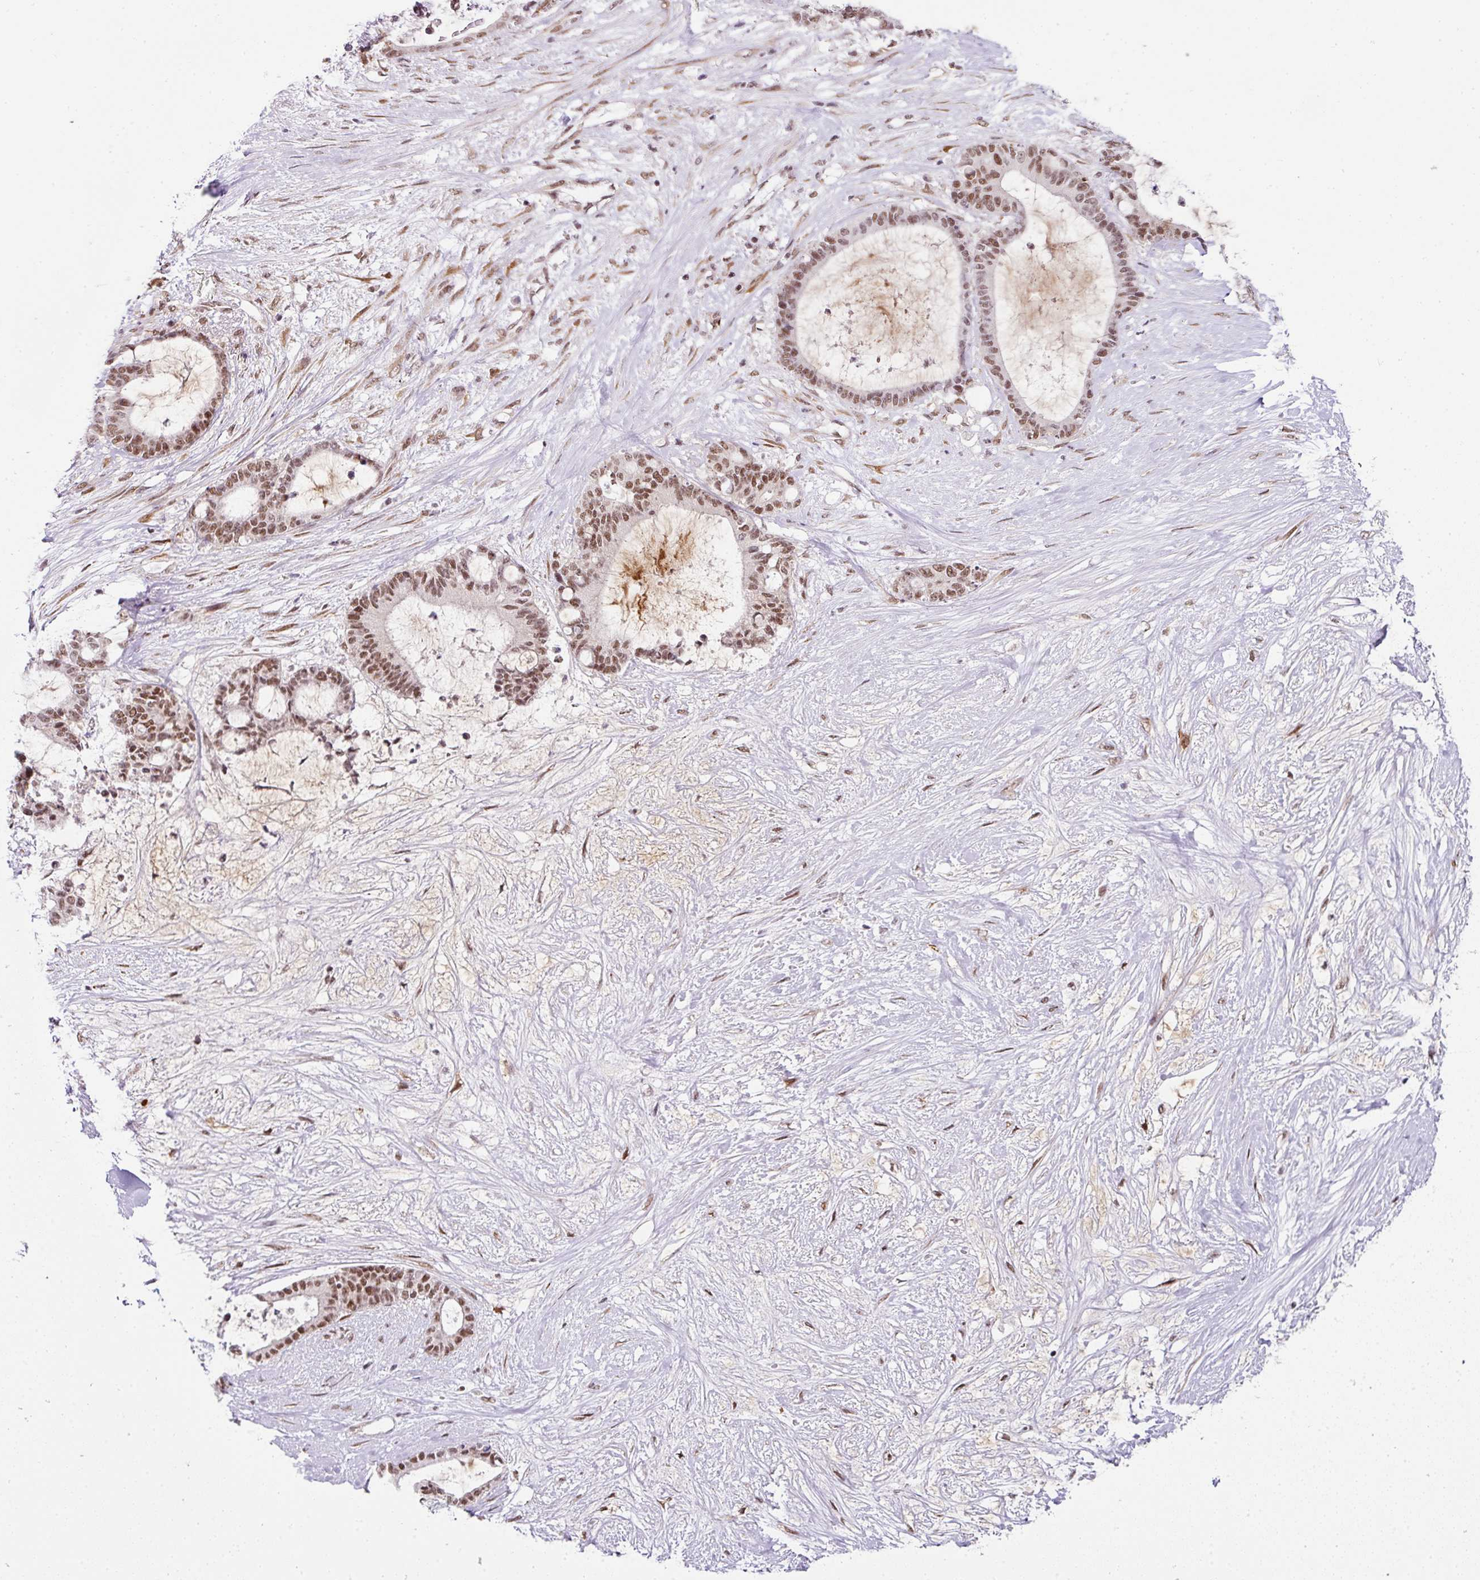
{"staining": {"intensity": "moderate", "quantity": ">75%", "location": "nuclear"}, "tissue": "liver cancer", "cell_type": "Tumor cells", "image_type": "cancer", "snomed": [{"axis": "morphology", "description": "Normal tissue, NOS"}, {"axis": "morphology", "description": "Cholangiocarcinoma"}, {"axis": "topography", "description": "Liver"}, {"axis": "topography", "description": "Peripheral nerve tissue"}], "caption": "Protein staining displays moderate nuclear expression in about >75% of tumor cells in liver cancer.", "gene": "NFYA", "patient": {"sex": "female", "age": 73}}